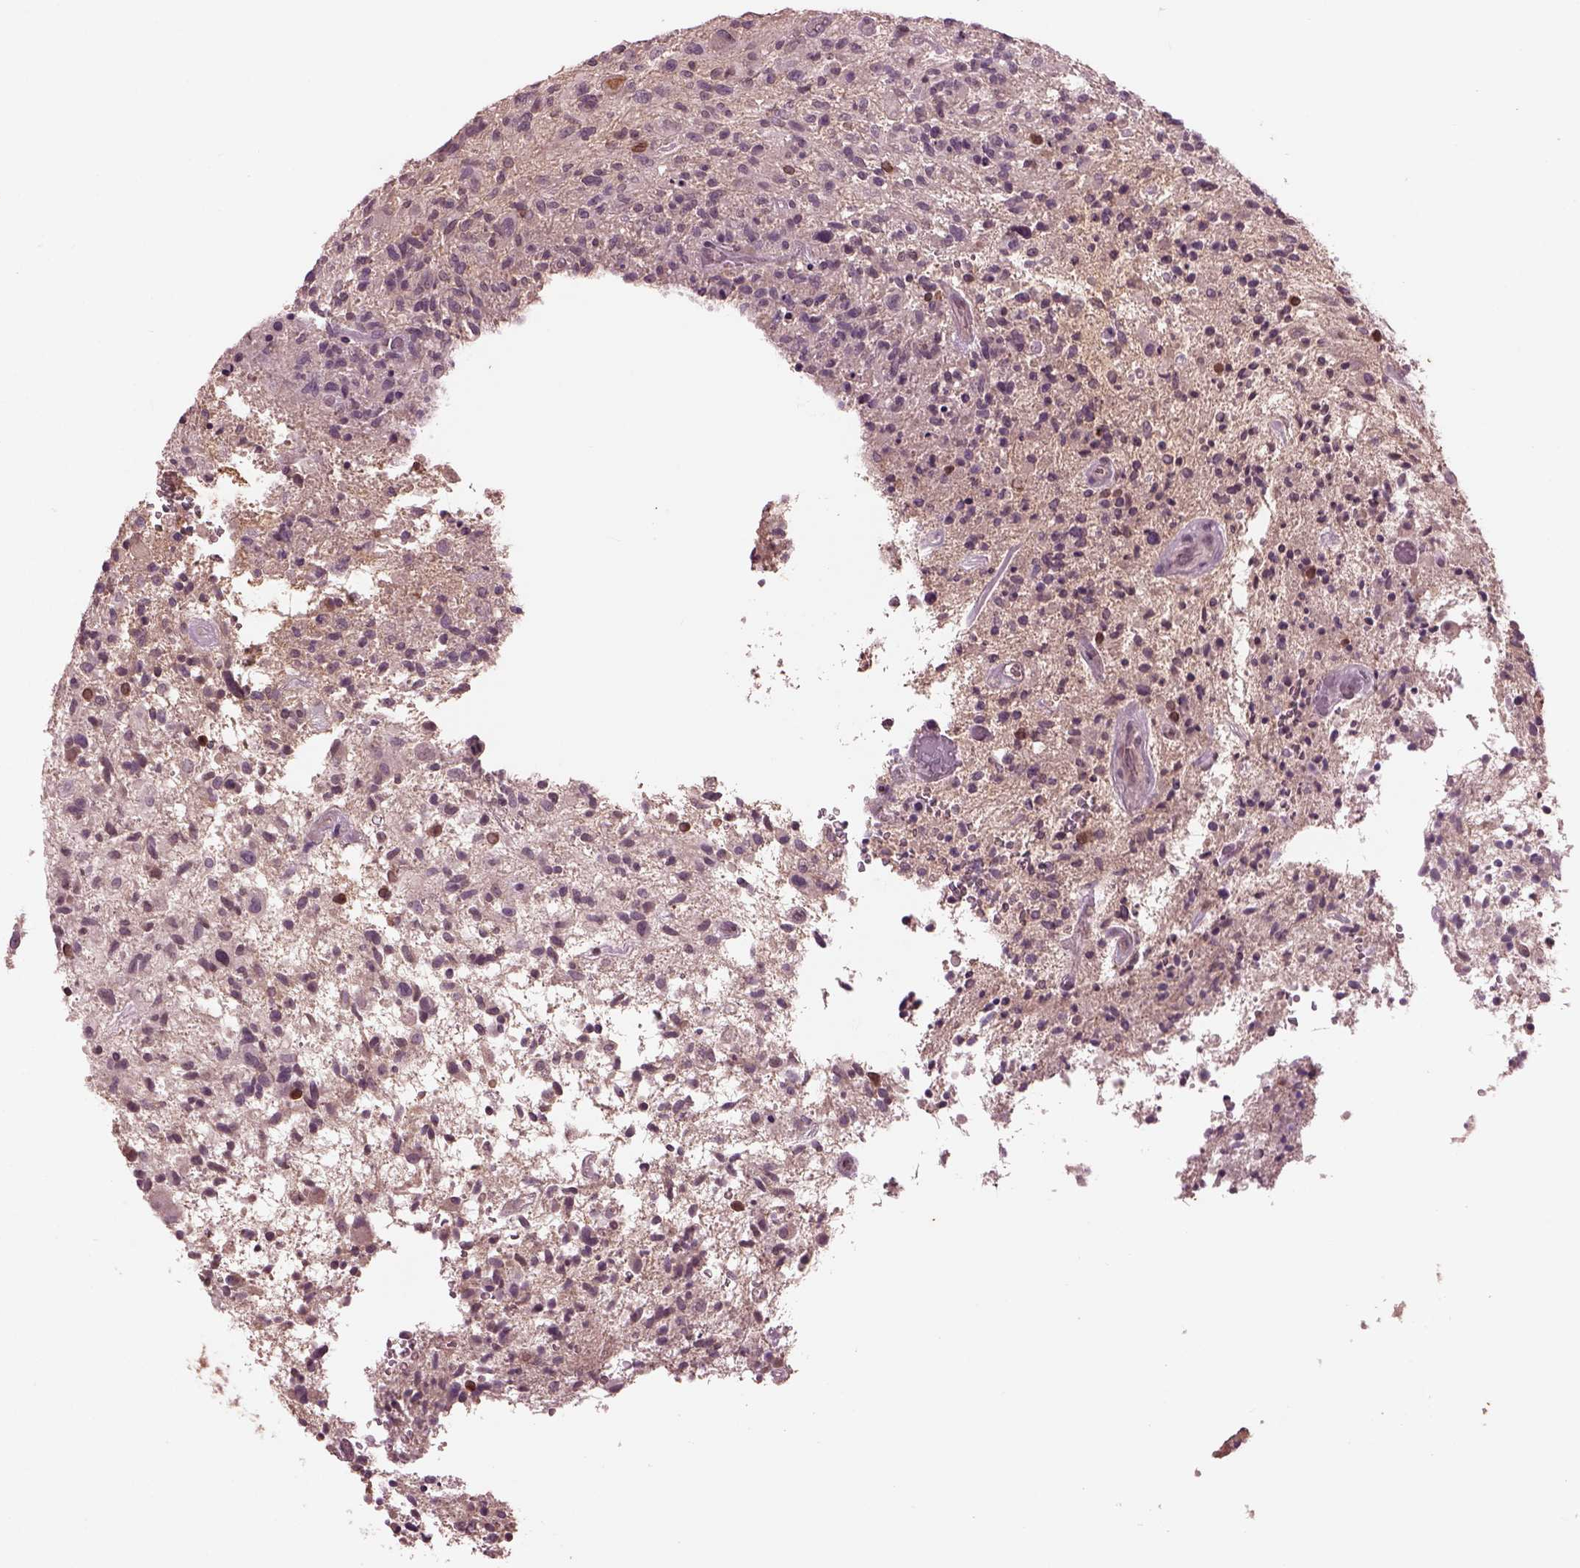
{"staining": {"intensity": "negative", "quantity": "none", "location": "none"}, "tissue": "glioma", "cell_type": "Tumor cells", "image_type": "cancer", "snomed": [{"axis": "morphology", "description": "Glioma, malignant, High grade"}, {"axis": "topography", "description": "Brain"}], "caption": "Tumor cells are negative for protein expression in human glioma.", "gene": "PTX4", "patient": {"sex": "male", "age": 47}}